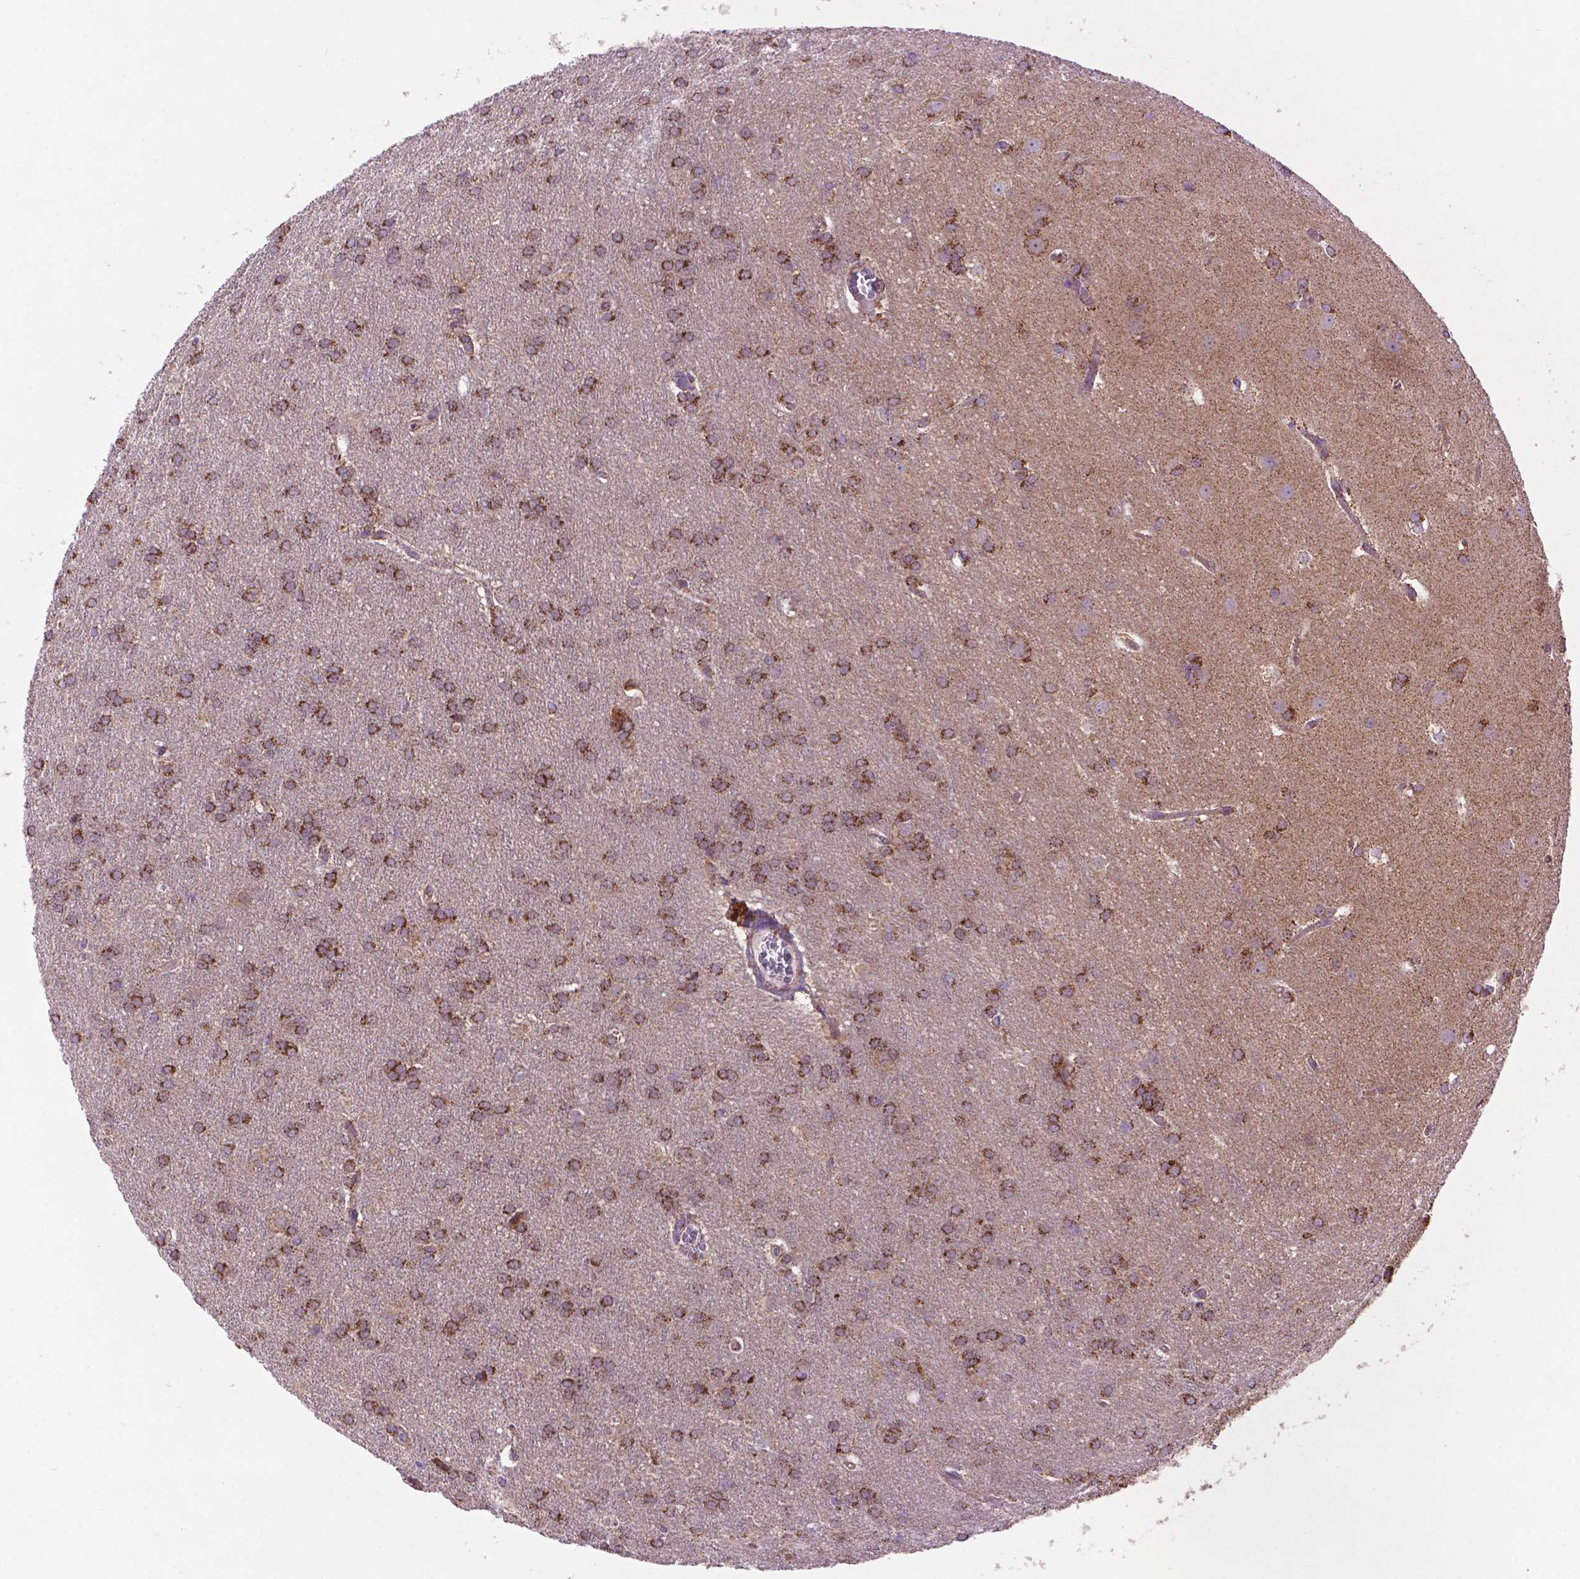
{"staining": {"intensity": "strong", "quantity": ">75%", "location": "cytoplasmic/membranous"}, "tissue": "glioma", "cell_type": "Tumor cells", "image_type": "cancer", "snomed": [{"axis": "morphology", "description": "Glioma, malignant, Low grade"}, {"axis": "topography", "description": "Brain"}], "caption": "Protein analysis of glioma tissue exhibits strong cytoplasmic/membranous expression in approximately >75% of tumor cells.", "gene": "PYCR3", "patient": {"sex": "female", "age": 32}}